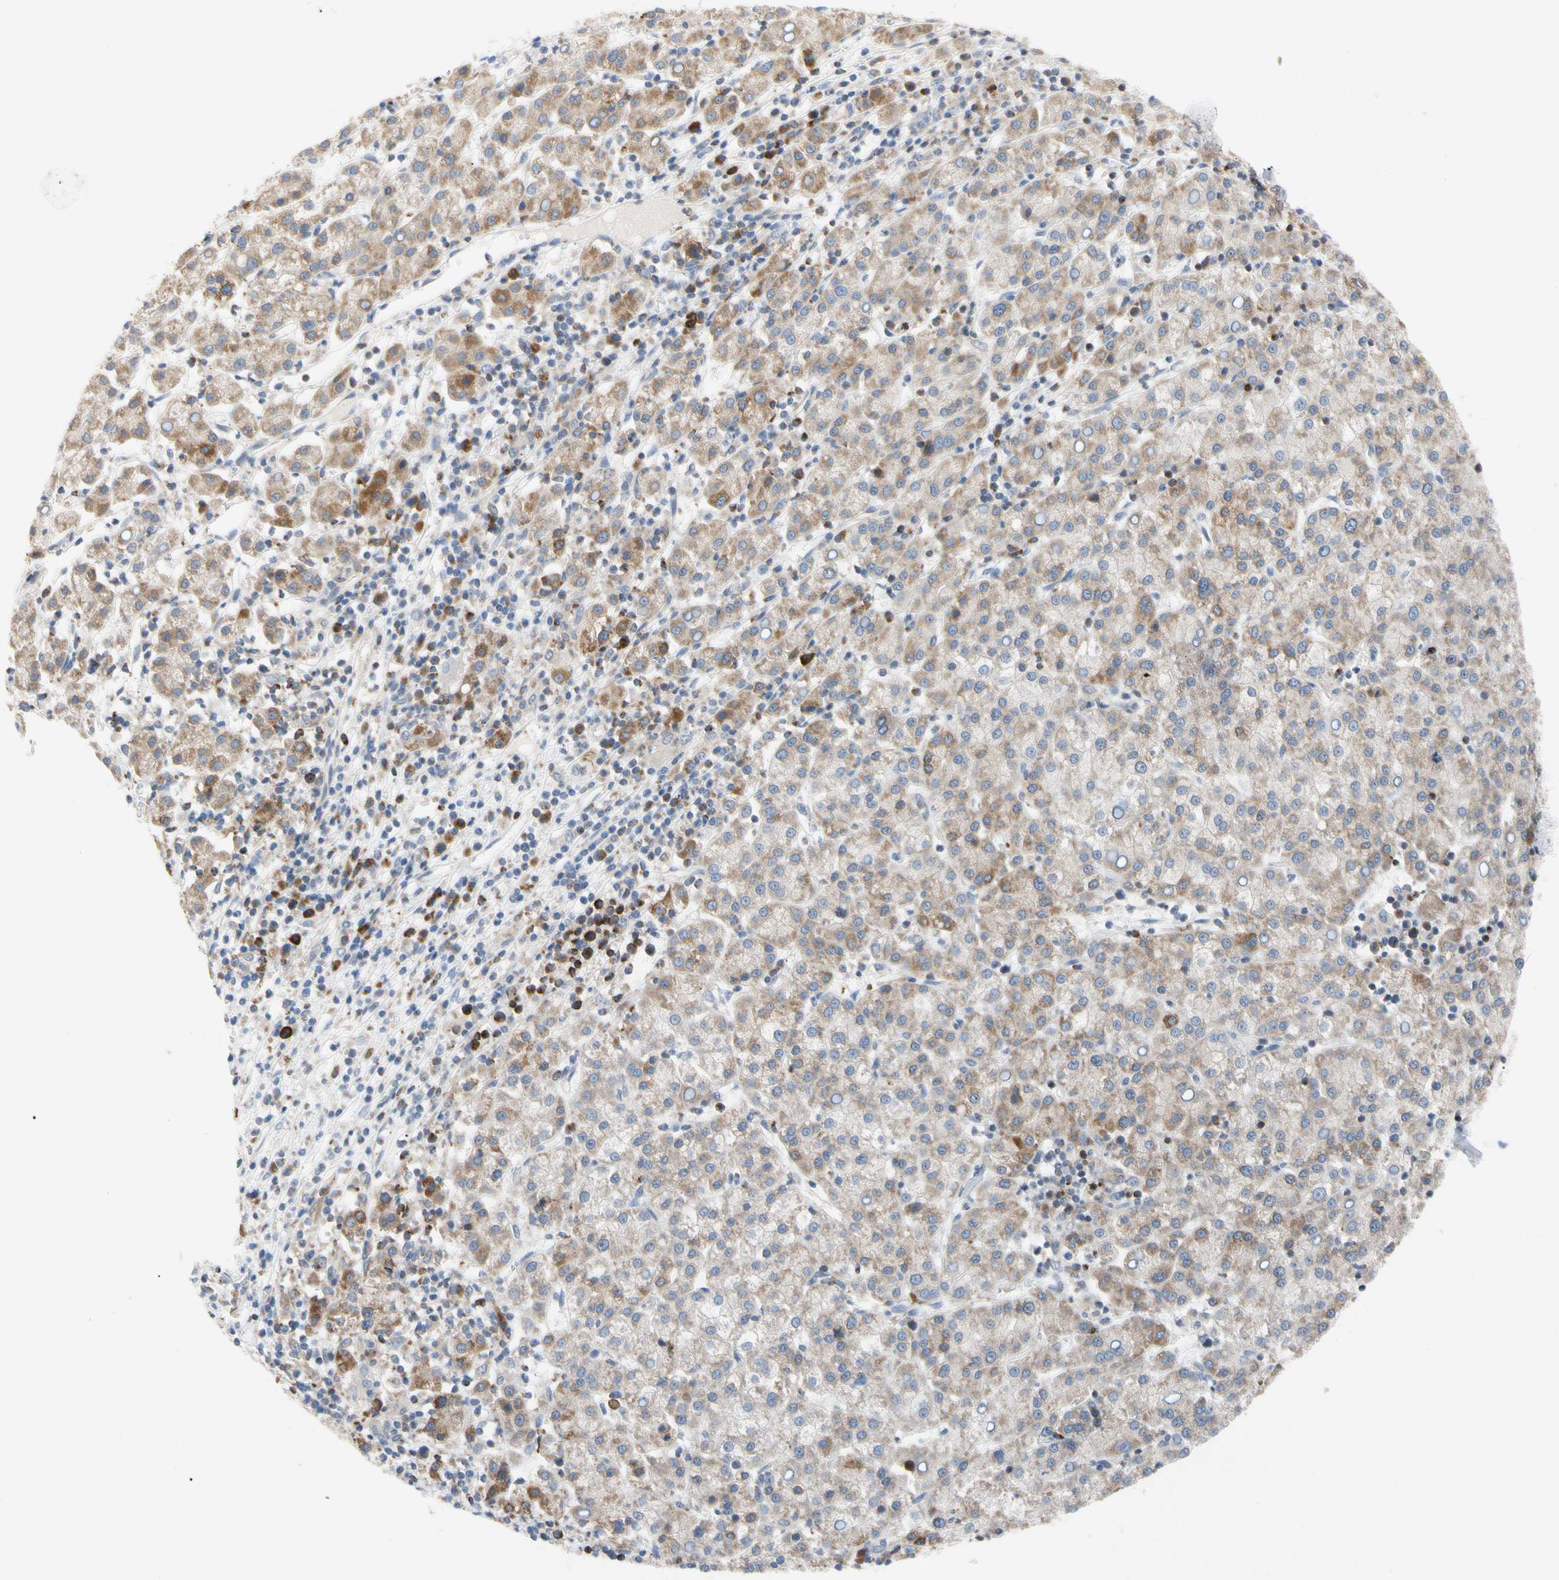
{"staining": {"intensity": "moderate", "quantity": ">75%", "location": "cytoplasmic/membranous"}, "tissue": "liver cancer", "cell_type": "Tumor cells", "image_type": "cancer", "snomed": [{"axis": "morphology", "description": "Carcinoma, Hepatocellular, NOS"}, {"axis": "topography", "description": "Liver"}], "caption": "An image of human liver cancer stained for a protein displays moderate cytoplasmic/membranous brown staining in tumor cells.", "gene": "MCL1", "patient": {"sex": "female", "age": 58}}